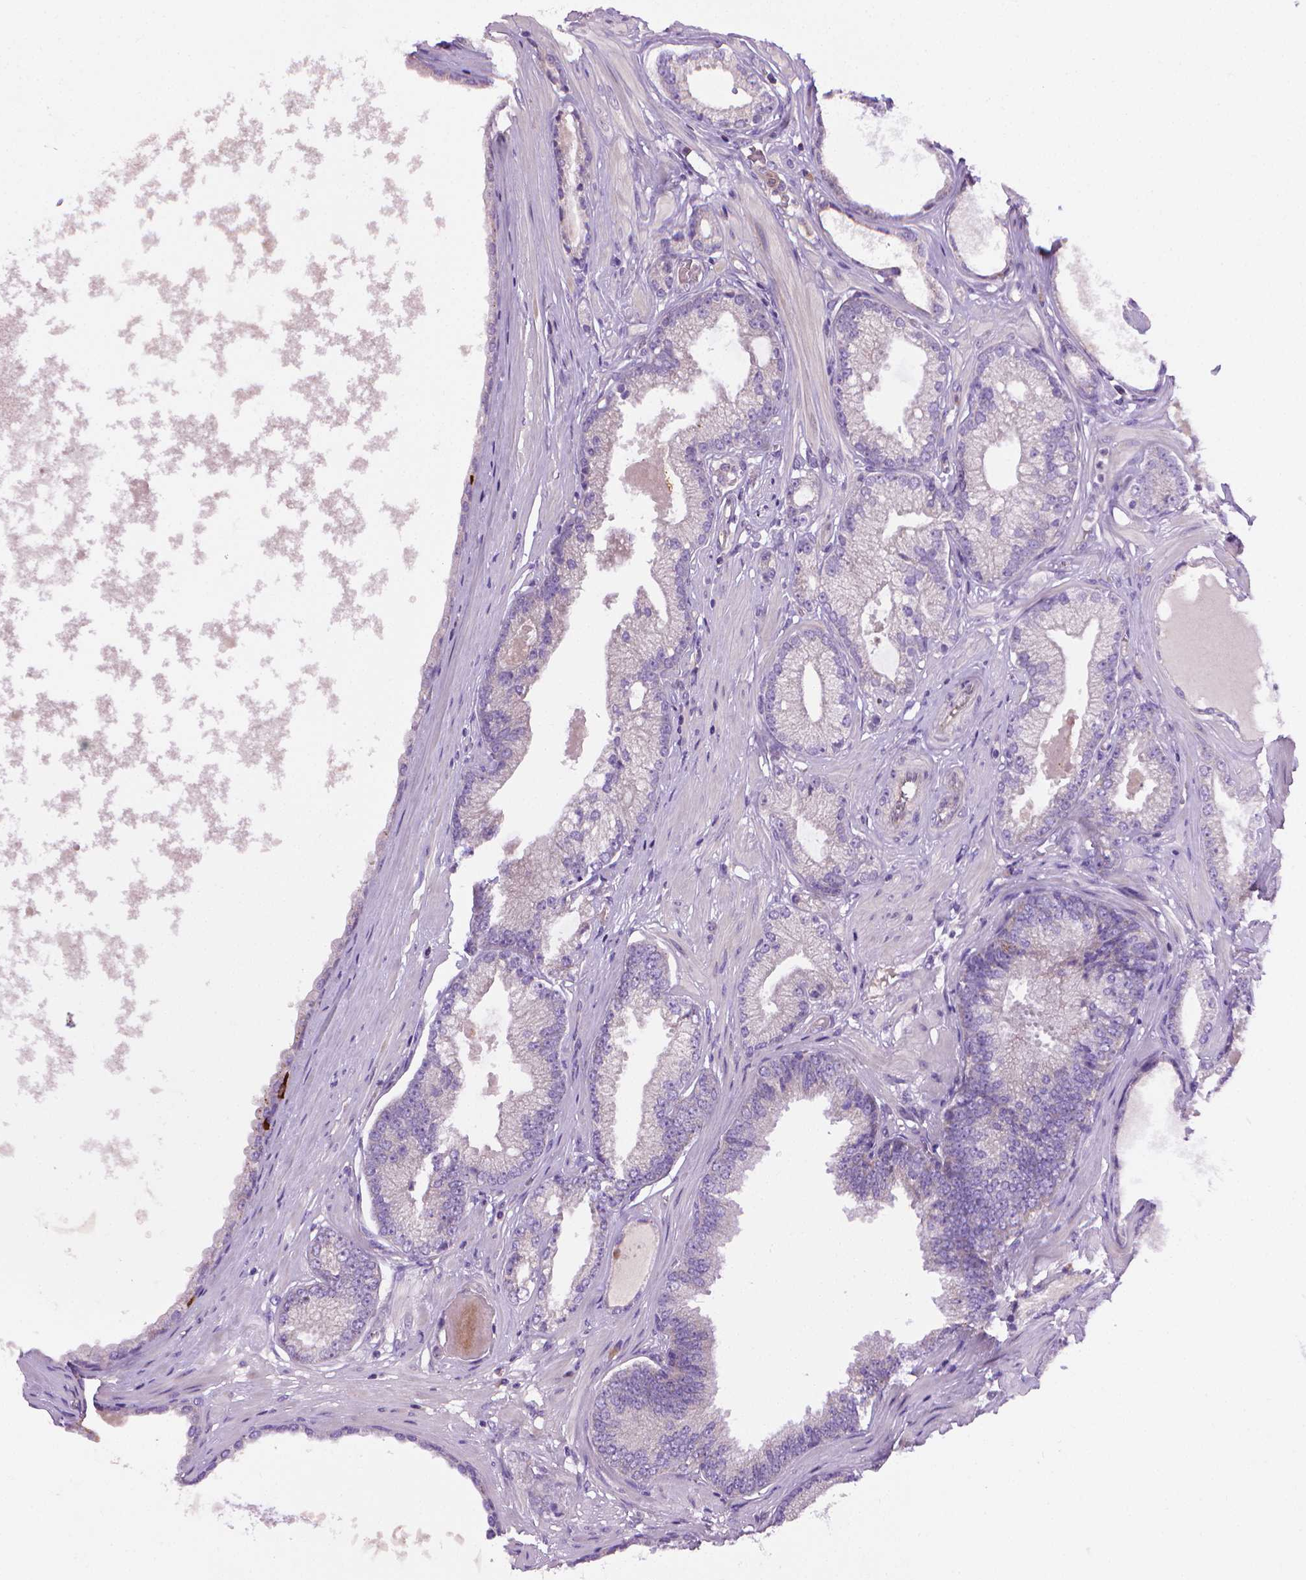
{"staining": {"intensity": "negative", "quantity": "none", "location": "none"}, "tissue": "prostate cancer", "cell_type": "Tumor cells", "image_type": "cancer", "snomed": [{"axis": "morphology", "description": "Adenocarcinoma, Low grade"}, {"axis": "topography", "description": "Prostate"}], "caption": "This is an immunohistochemistry (IHC) photomicrograph of human prostate cancer (adenocarcinoma (low-grade)). There is no staining in tumor cells.", "gene": "SLC51B", "patient": {"sex": "male", "age": 64}}